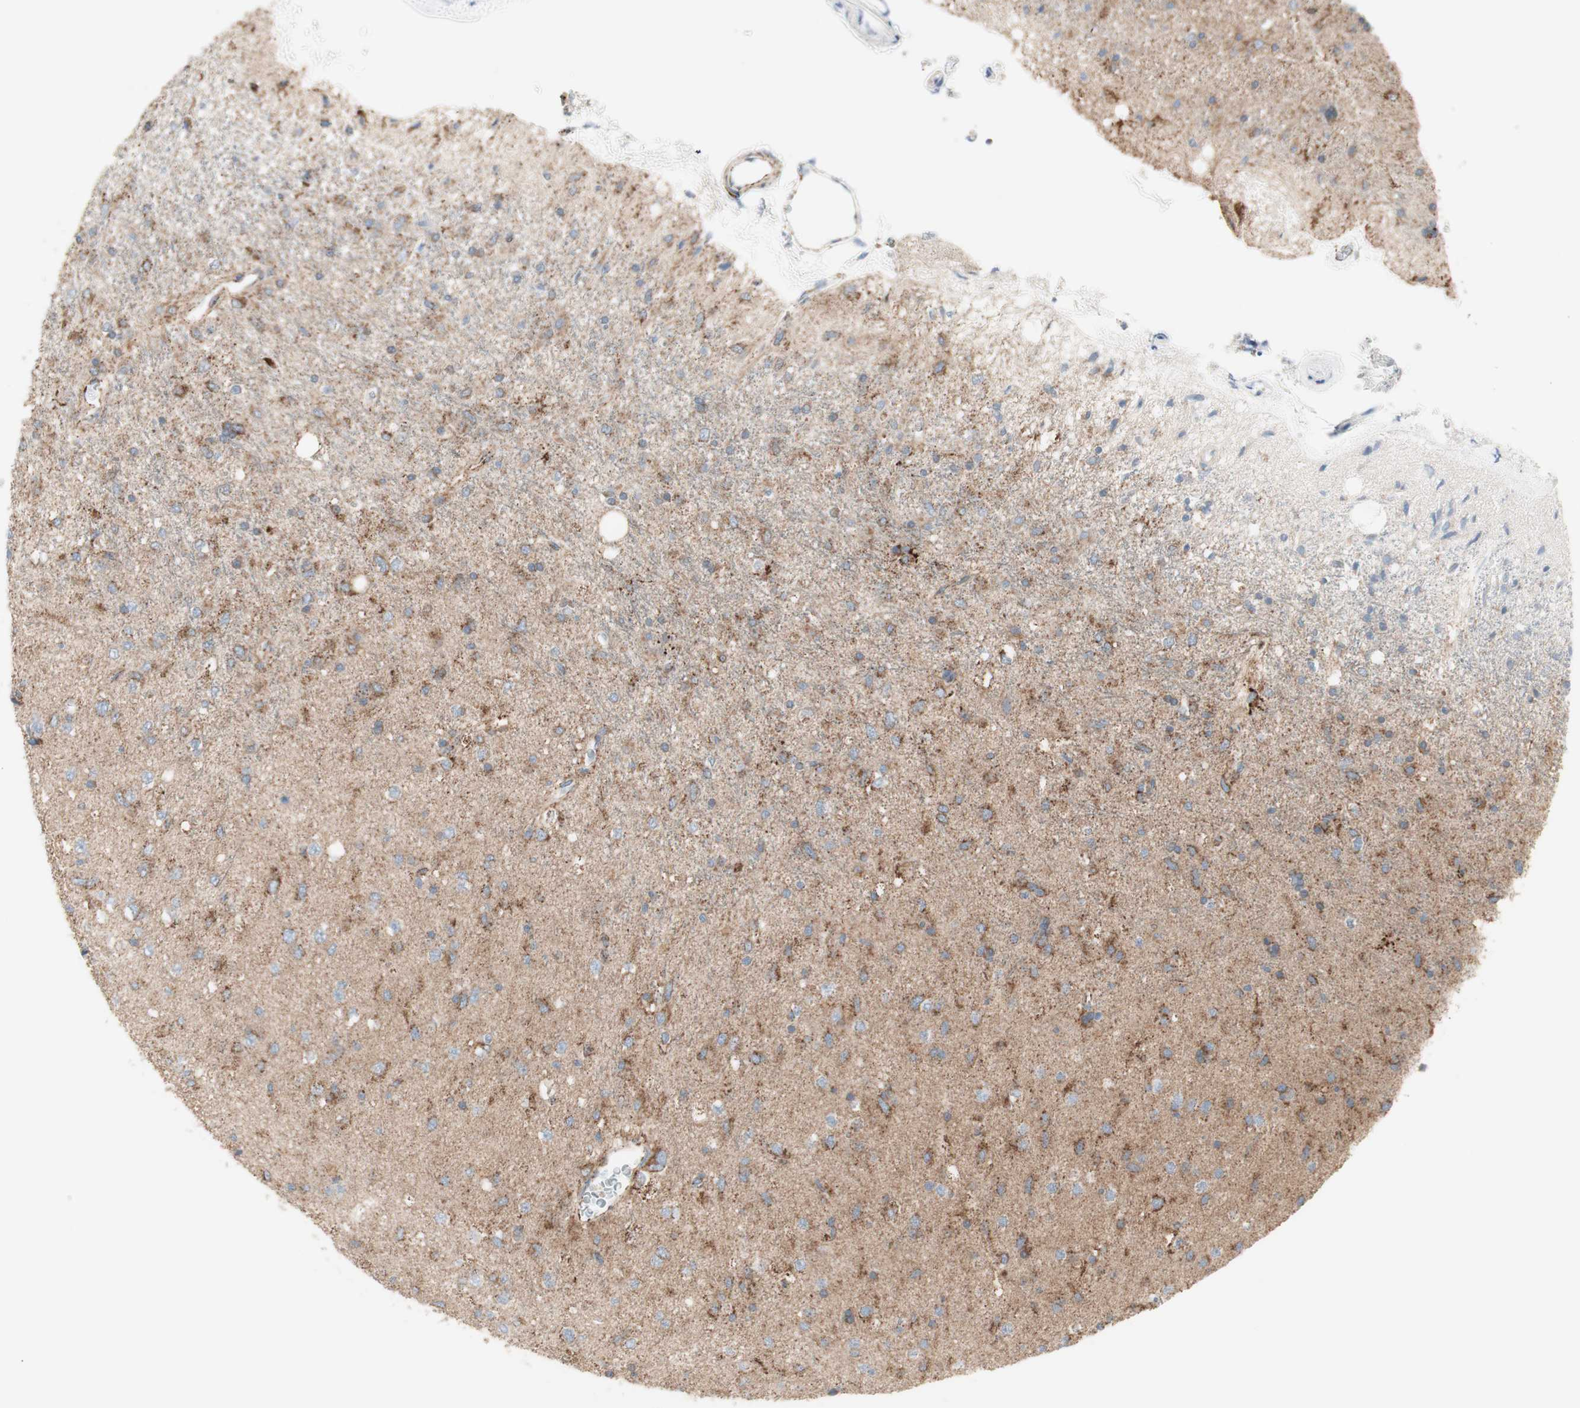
{"staining": {"intensity": "weak", "quantity": "<25%", "location": "cytoplasmic/membranous"}, "tissue": "glioma", "cell_type": "Tumor cells", "image_type": "cancer", "snomed": [{"axis": "morphology", "description": "Glioma, malignant, Low grade"}, {"axis": "topography", "description": "Brain"}], "caption": "Glioma was stained to show a protein in brown. There is no significant staining in tumor cells. (DAB immunohistochemistry with hematoxylin counter stain).", "gene": "C3orf52", "patient": {"sex": "male", "age": 77}}